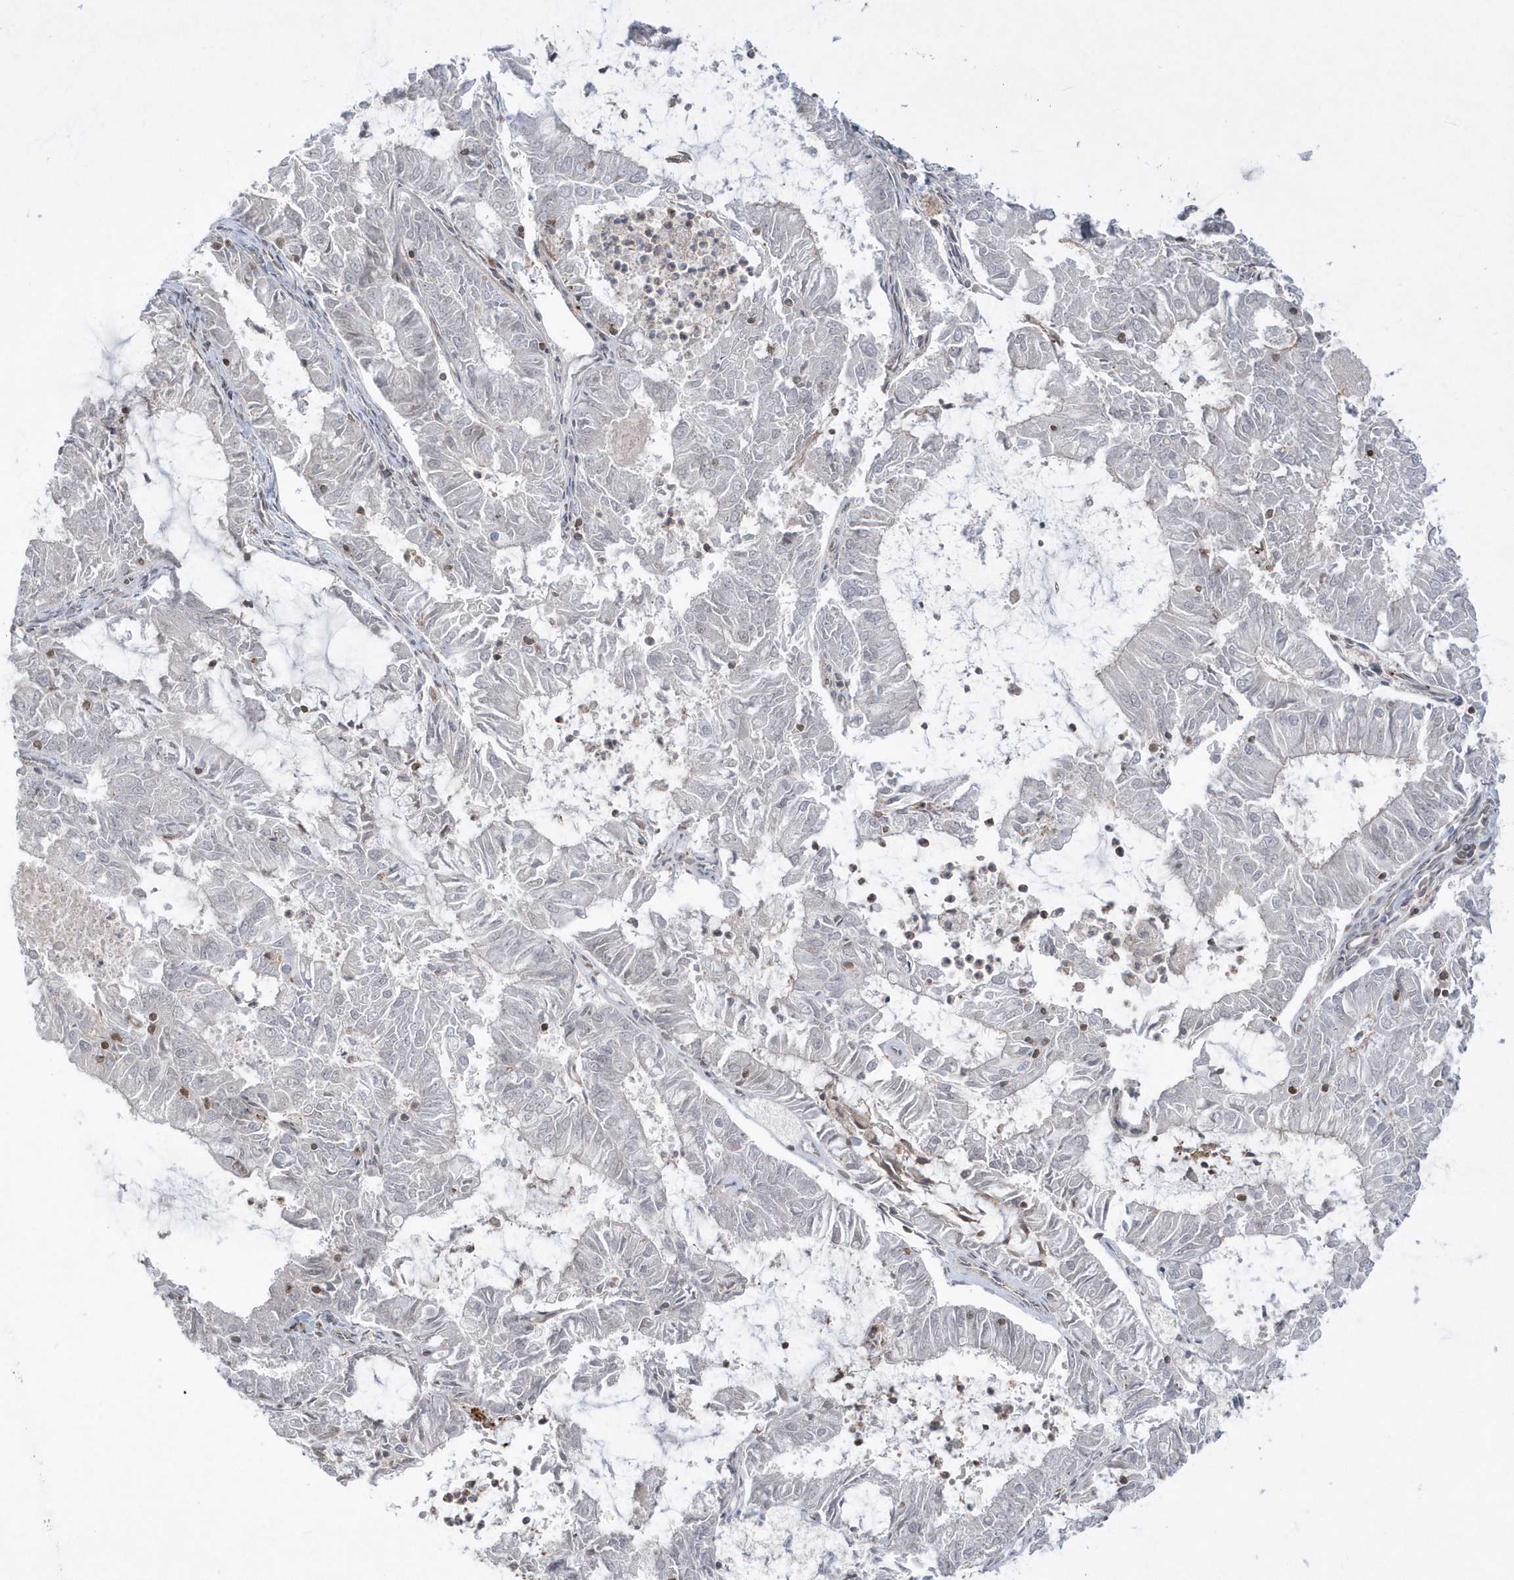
{"staining": {"intensity": "negative", "quantity": "none", "location": "none"}, "tissue": "endometrial cancer", "cell_type": "Tumor cells", "image_type": "cancer", "snomed": [{"axis": "morphology", "description": "Adenocarcinoma, NOS"}, {"axis": "topography", "description": "Endometrium"}], "caption": "The photomicrograph reveals no significant staining in tumor cells of endometrial adenocarcinoma. (DAB (3,3'-diaminobenzidine) immunohistochemistry (IHC), high magnification).", "gene": "BSN", "patient": {"sex": "female", "age": 57}}